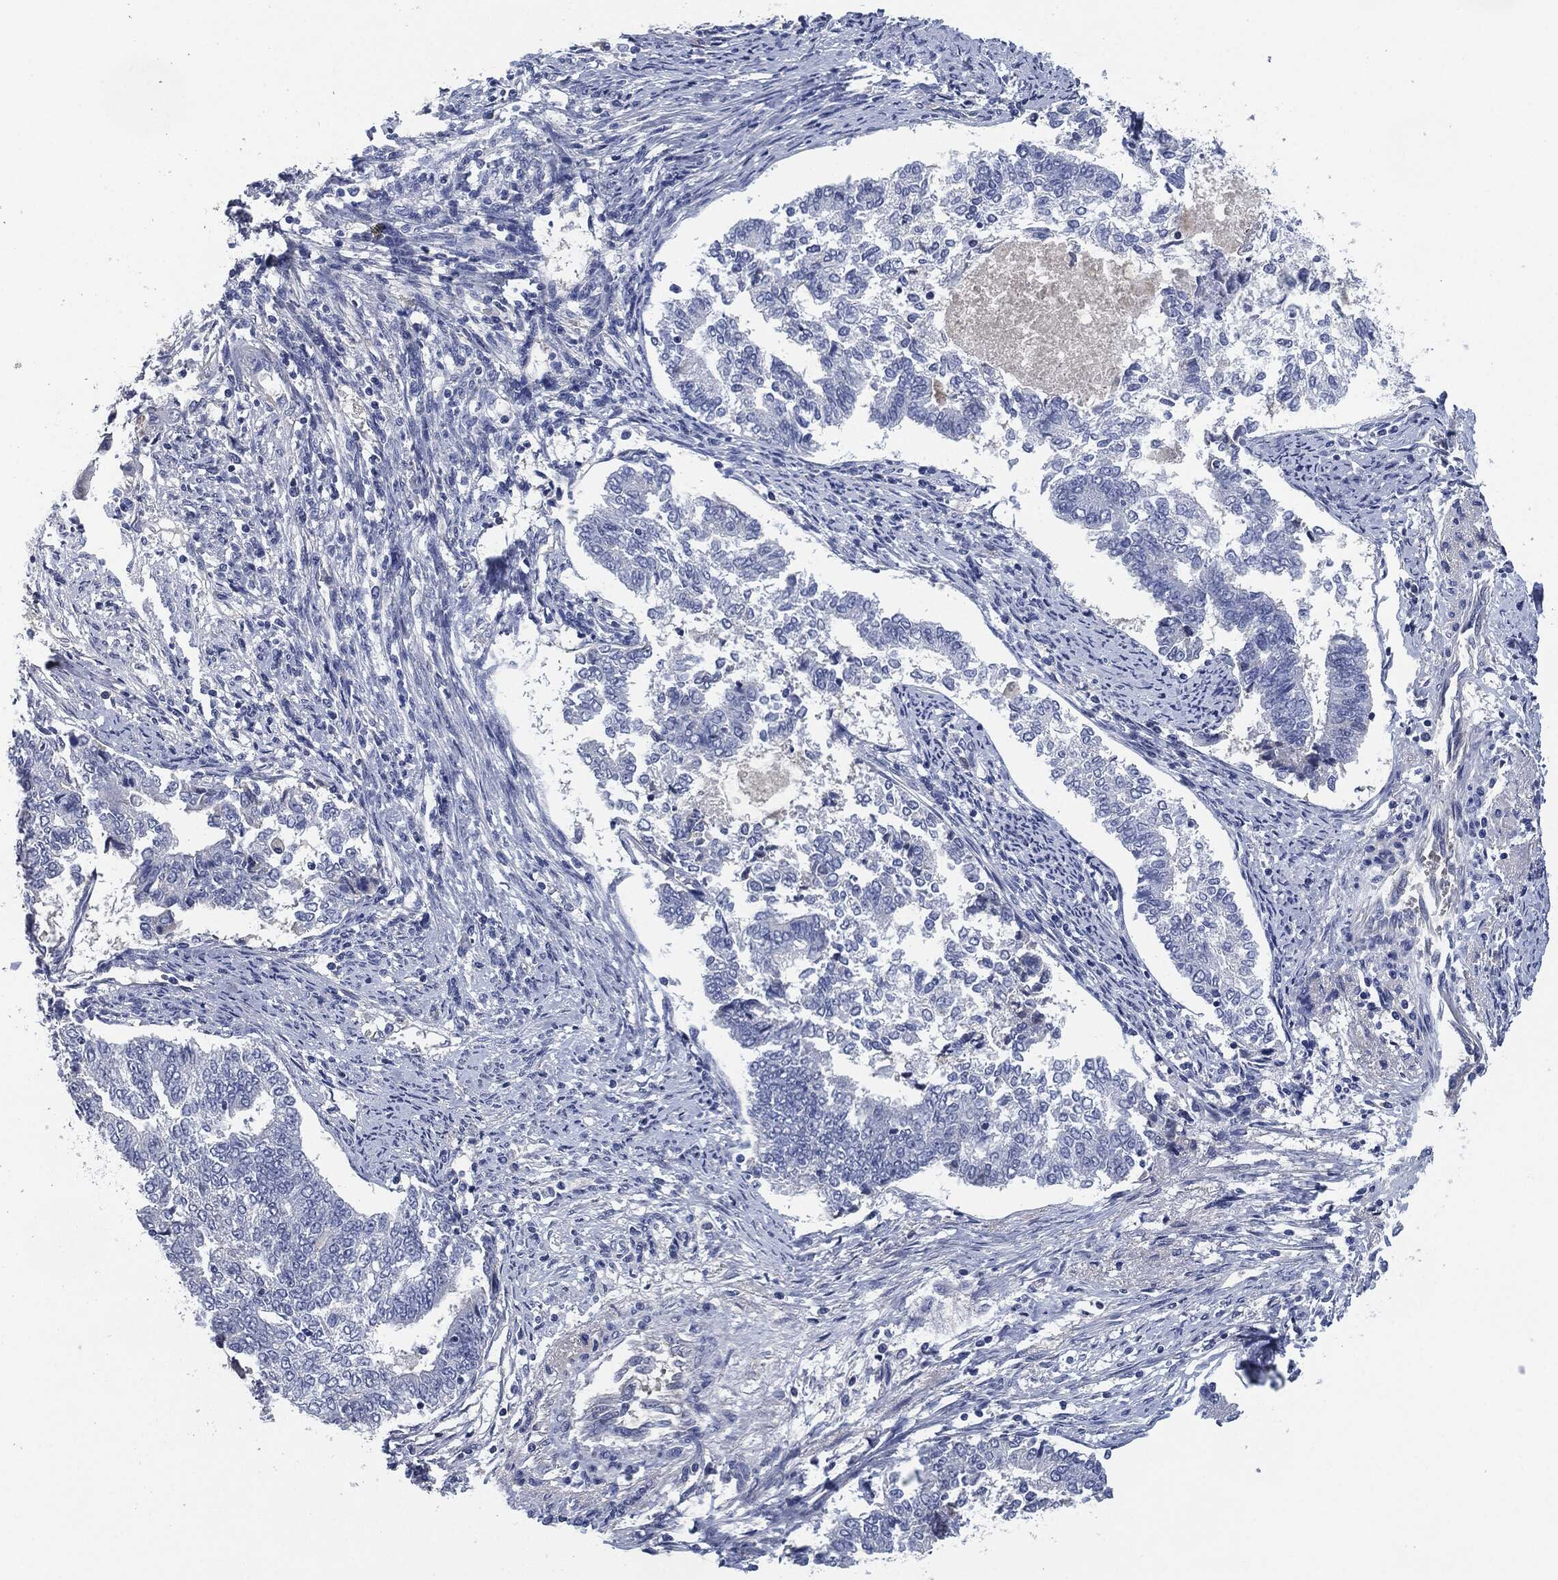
{"staining": {"intensity": "negative", "quantity": "none", "location": "none"}, "tissue": "endometrial cancer", "cell_type": "Tumor cells", "image_type": "cancer", "snomed": [{"axis": "morphology", "description": "Adenocarcinoma, NOS"}, {"axis": "topography", "description": "Endometrium"}], "caption": "Endometrial cancer (adenocarcinoma) stained for a protein using immunohistochemistry reveals no expression tumor cells.", "gene": "CD27", "patient": {"sex": "female", "age": 65}}